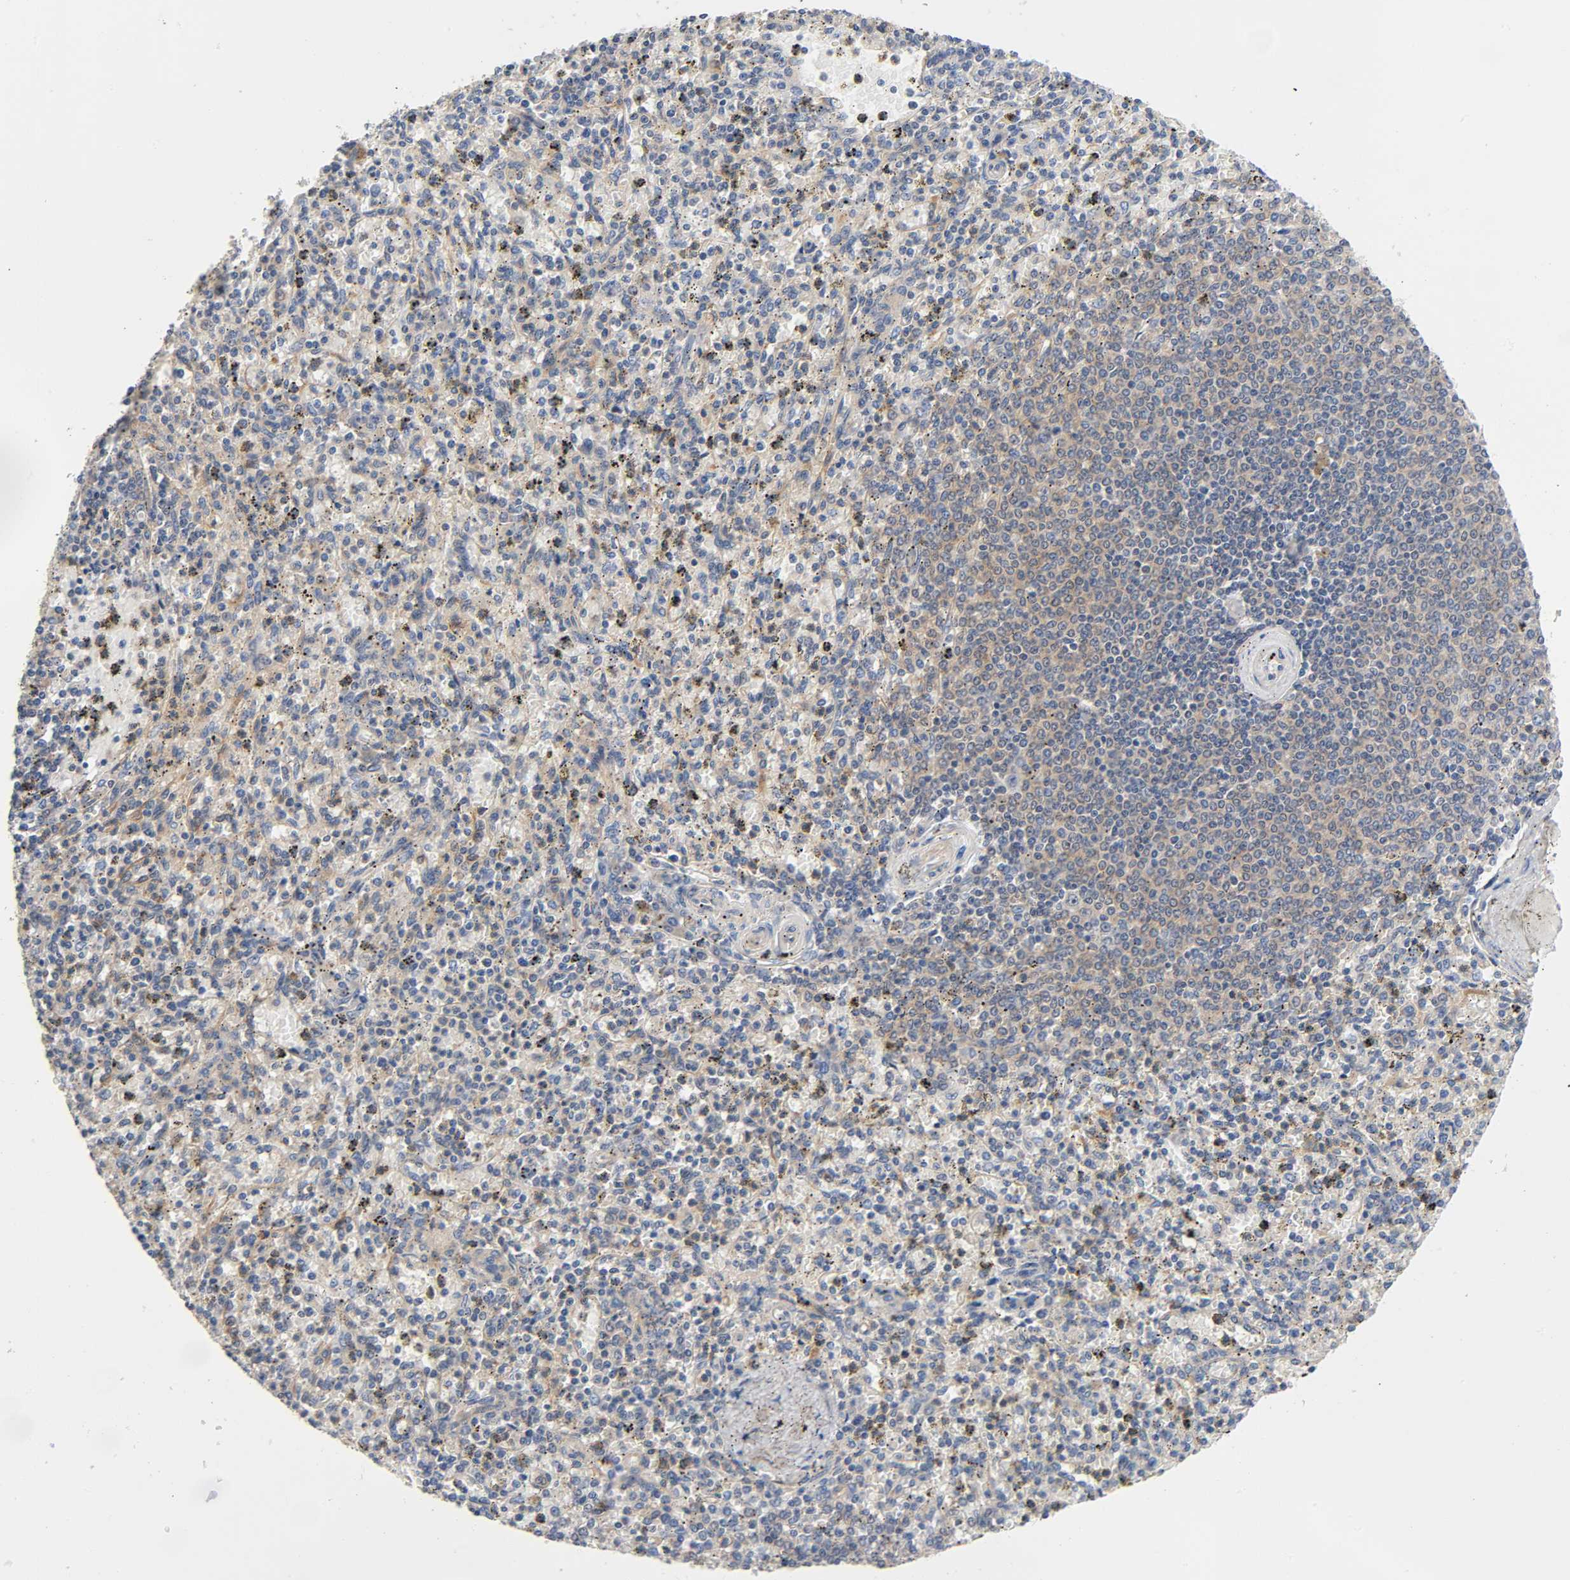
{"staining": {"intensity": "weak", "quantity": ">75%", "location": "cytoplasmic/membranous"}, "tissue": "spleen", "cell_type": "Cells in red pulp", "image_type": "normal", "snomed": [{"axis": "morphology", "description": "Normal tissue, NOS"}, {"axis": "topography", "description": "Spleen"}], "caption": "Immunohistochemistry (IHC) histopathology image of benign human spleen stained for a protein (brown), which exhibits low levels of weak cytoplasmic/membranous staining in approximately >75% of cells in red pulp.", "gene": "PRKAB1", "patient": {"sex": "male", "age": 72}}